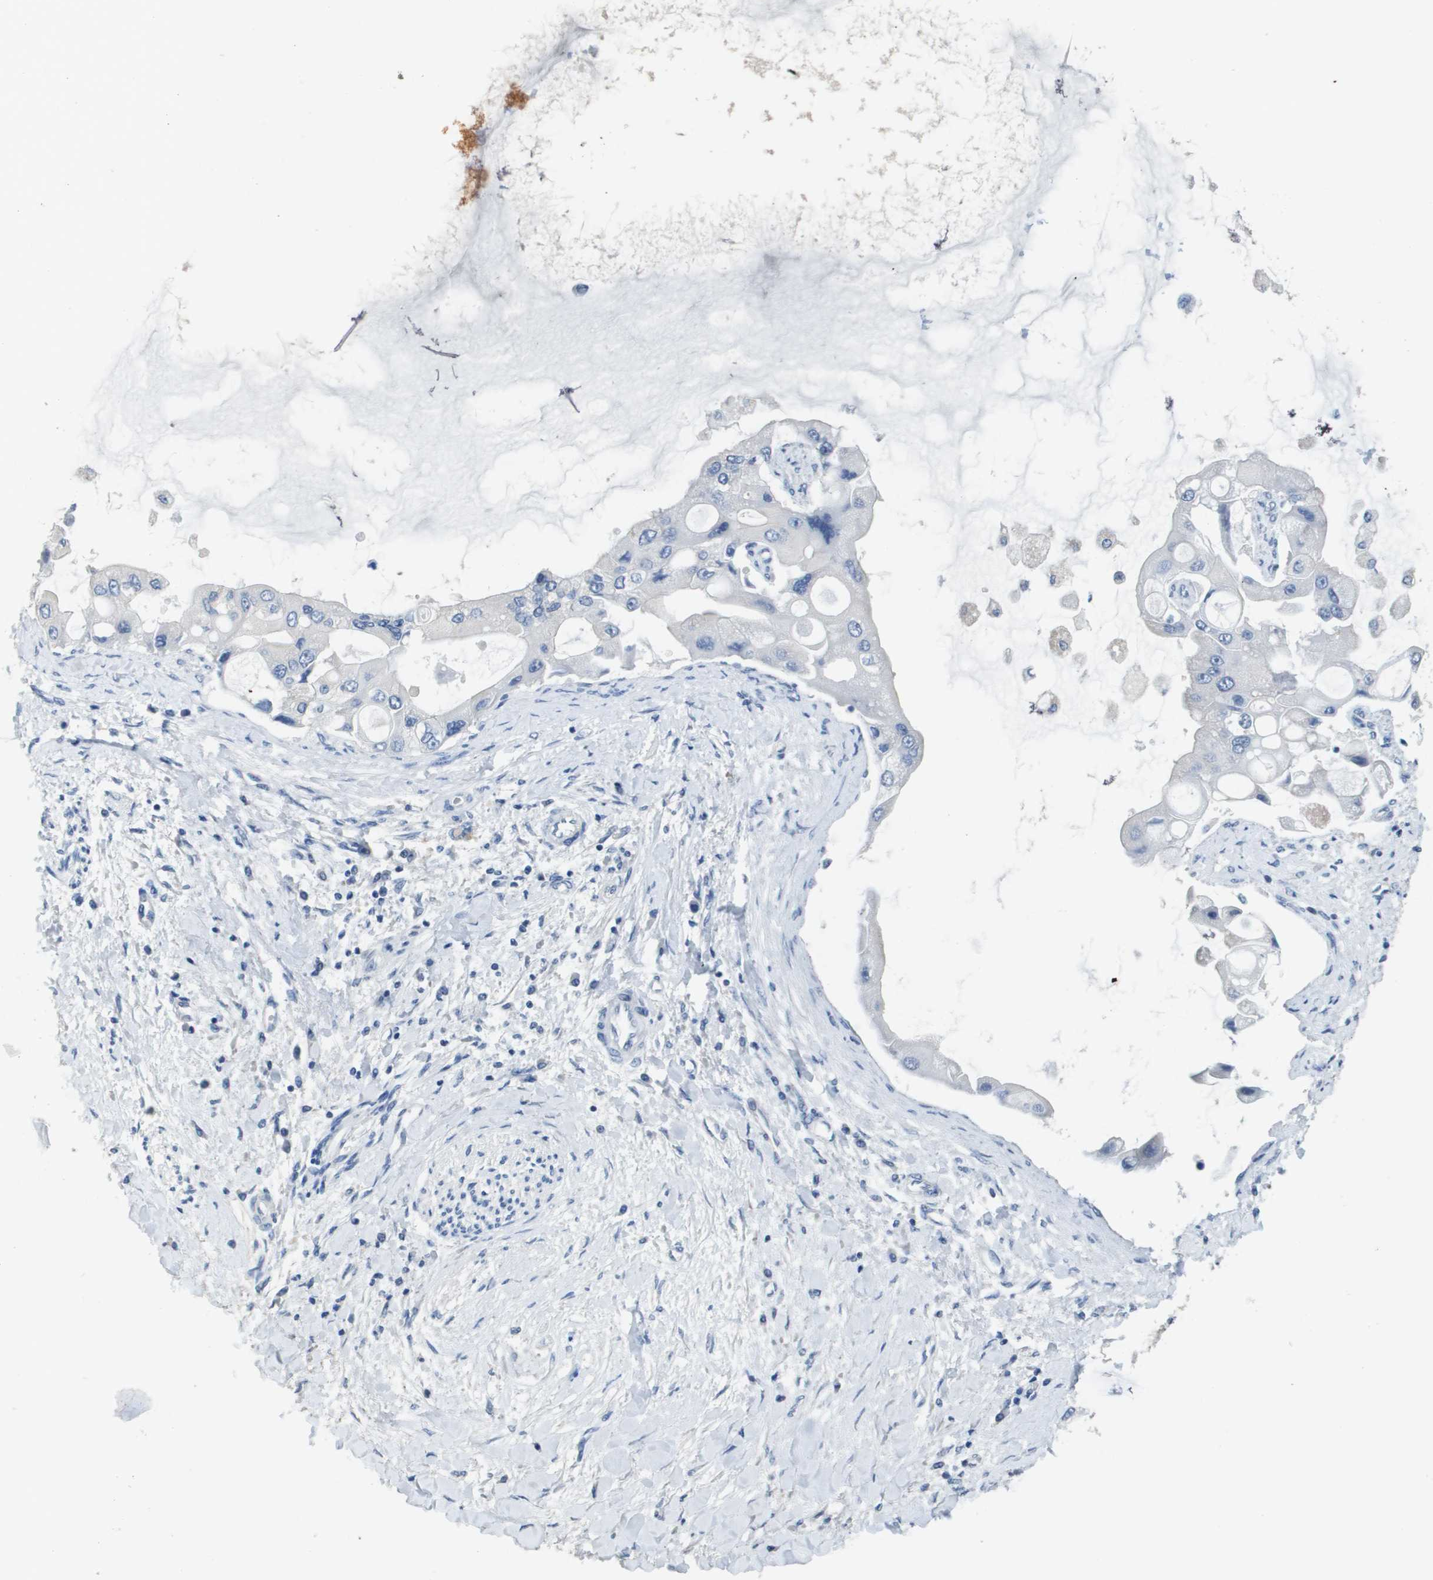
{"staining": {"intensity": "negative", "quantity": "none", "location": "none"}, "tissue": "liver cancer", "cell_type": "Tumor cells", "image_type": "cancer", "snomed": [{"axis": "morphology", "description": "Cholangiocarcinoma"}, {"axis": "topography", "description": "Liver"}], "caption": "This image is of cholangiocarcinoma (liver) stained with immunohistochemistry to label a protein in brown with the nuclei are counter-stained blue. There is no staining in tumor cells. (DAB (3,3'-diaminobenzidine) immunohistochemistry with hematoxylin counter stain).", "gene": "MT3", "patient": {"sex": "male", "age": 50}}